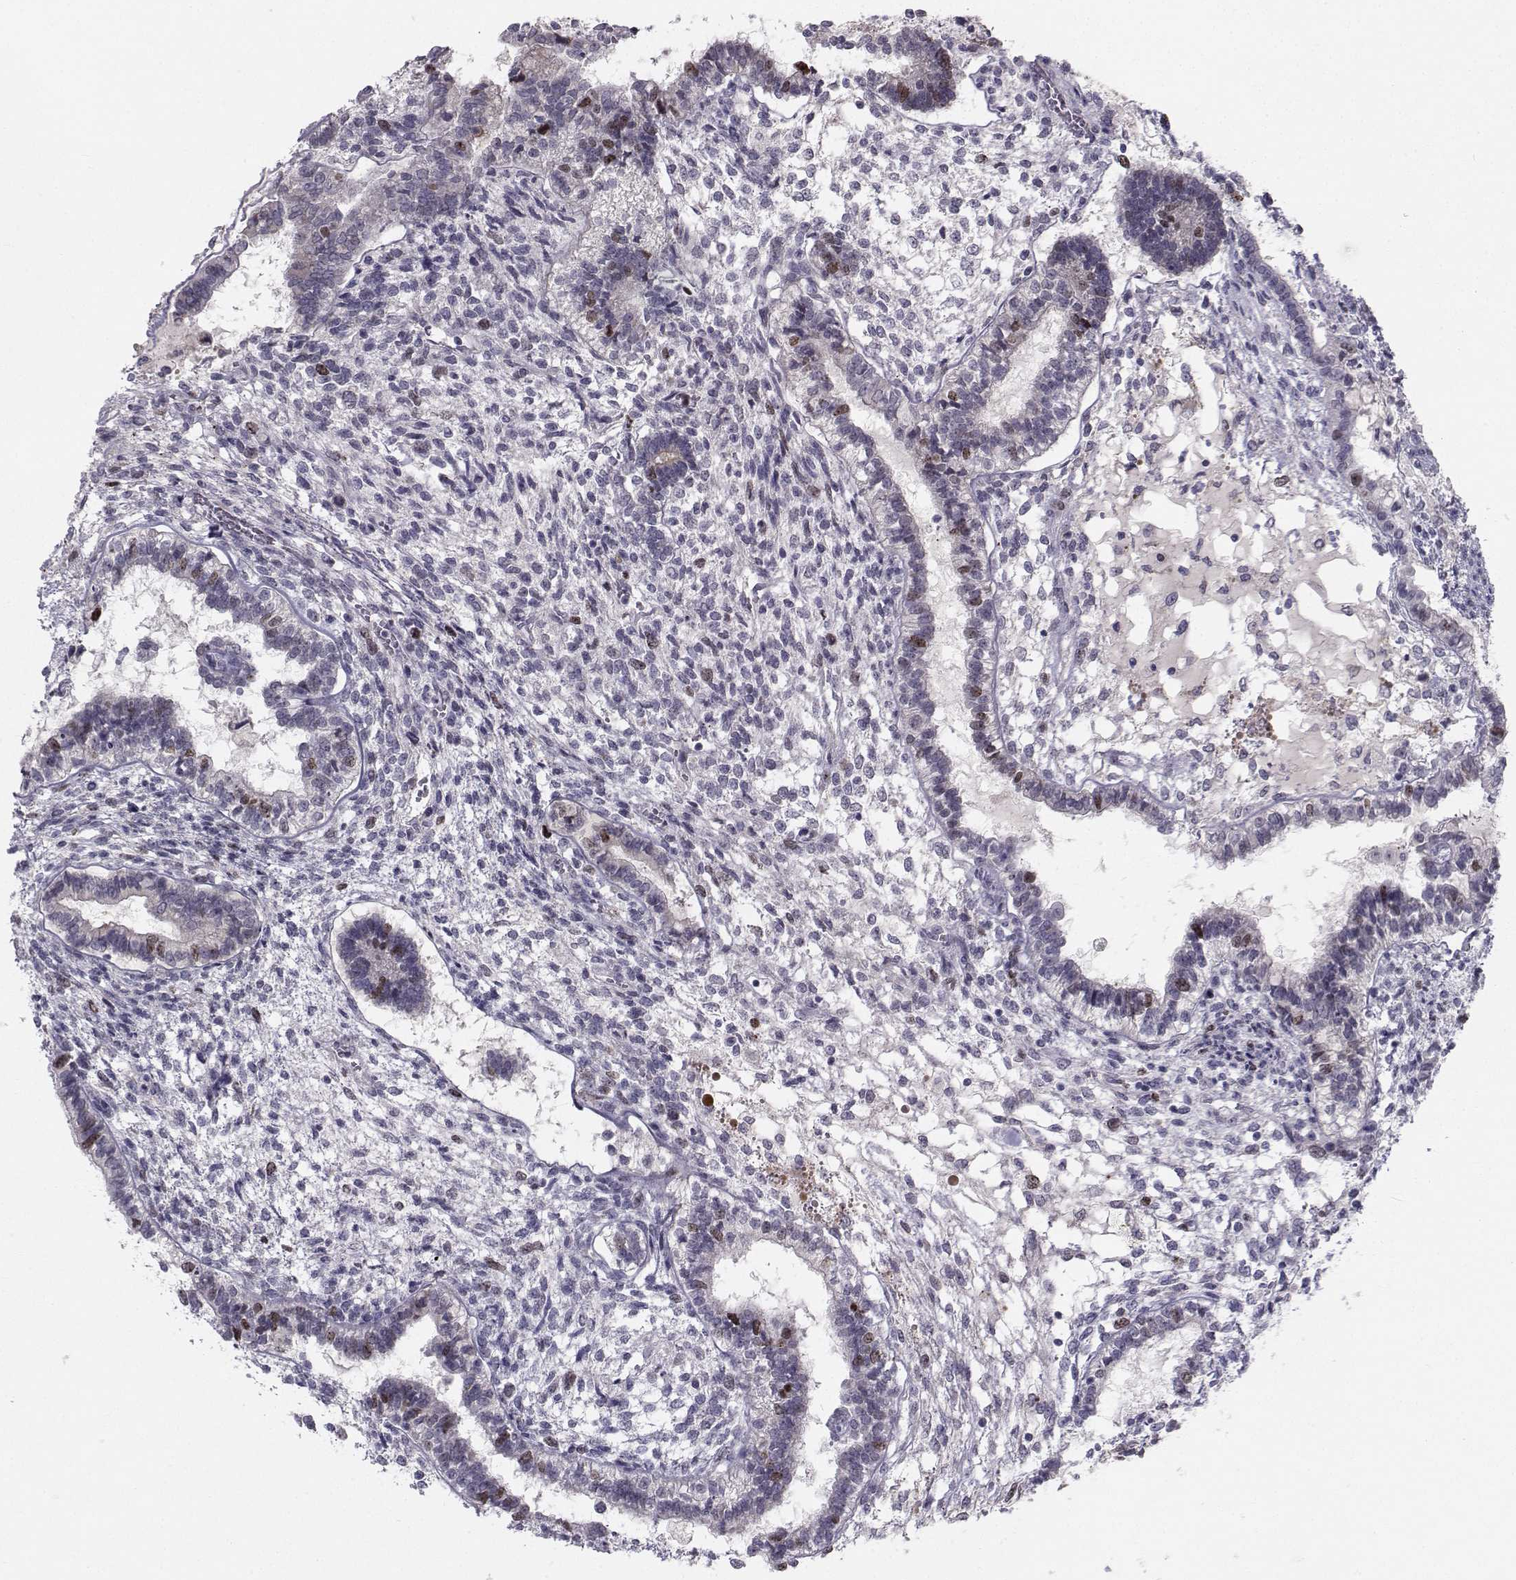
{"staining": {"intensity": "moderate", "quantity": "<25%", "location": "nuclear"}, "tissue": "testis cancer", "cell_type": "Tumor cells", "image_type": "cancer", "snomed": [{"axis": "morphology", "description": "Carcinoma, Embryonal, NOS"}, {"axis": "topography", "description": "Testis"}], "caption": "DAB (3,3'-diaminobenzidine) immunohistochemical staining of embryonal carcinoma (testis) exhibits moderate nuclear protein expression in approximately <25% of tumor cells. (Stains: DAB (3,3'-diaminobenzidine) in brown, nuclei in blue, Microscopy: brightfield microscopy at high magnification).", "gene": "LRP8", "patient": {"sex": "male", "age": 37}}